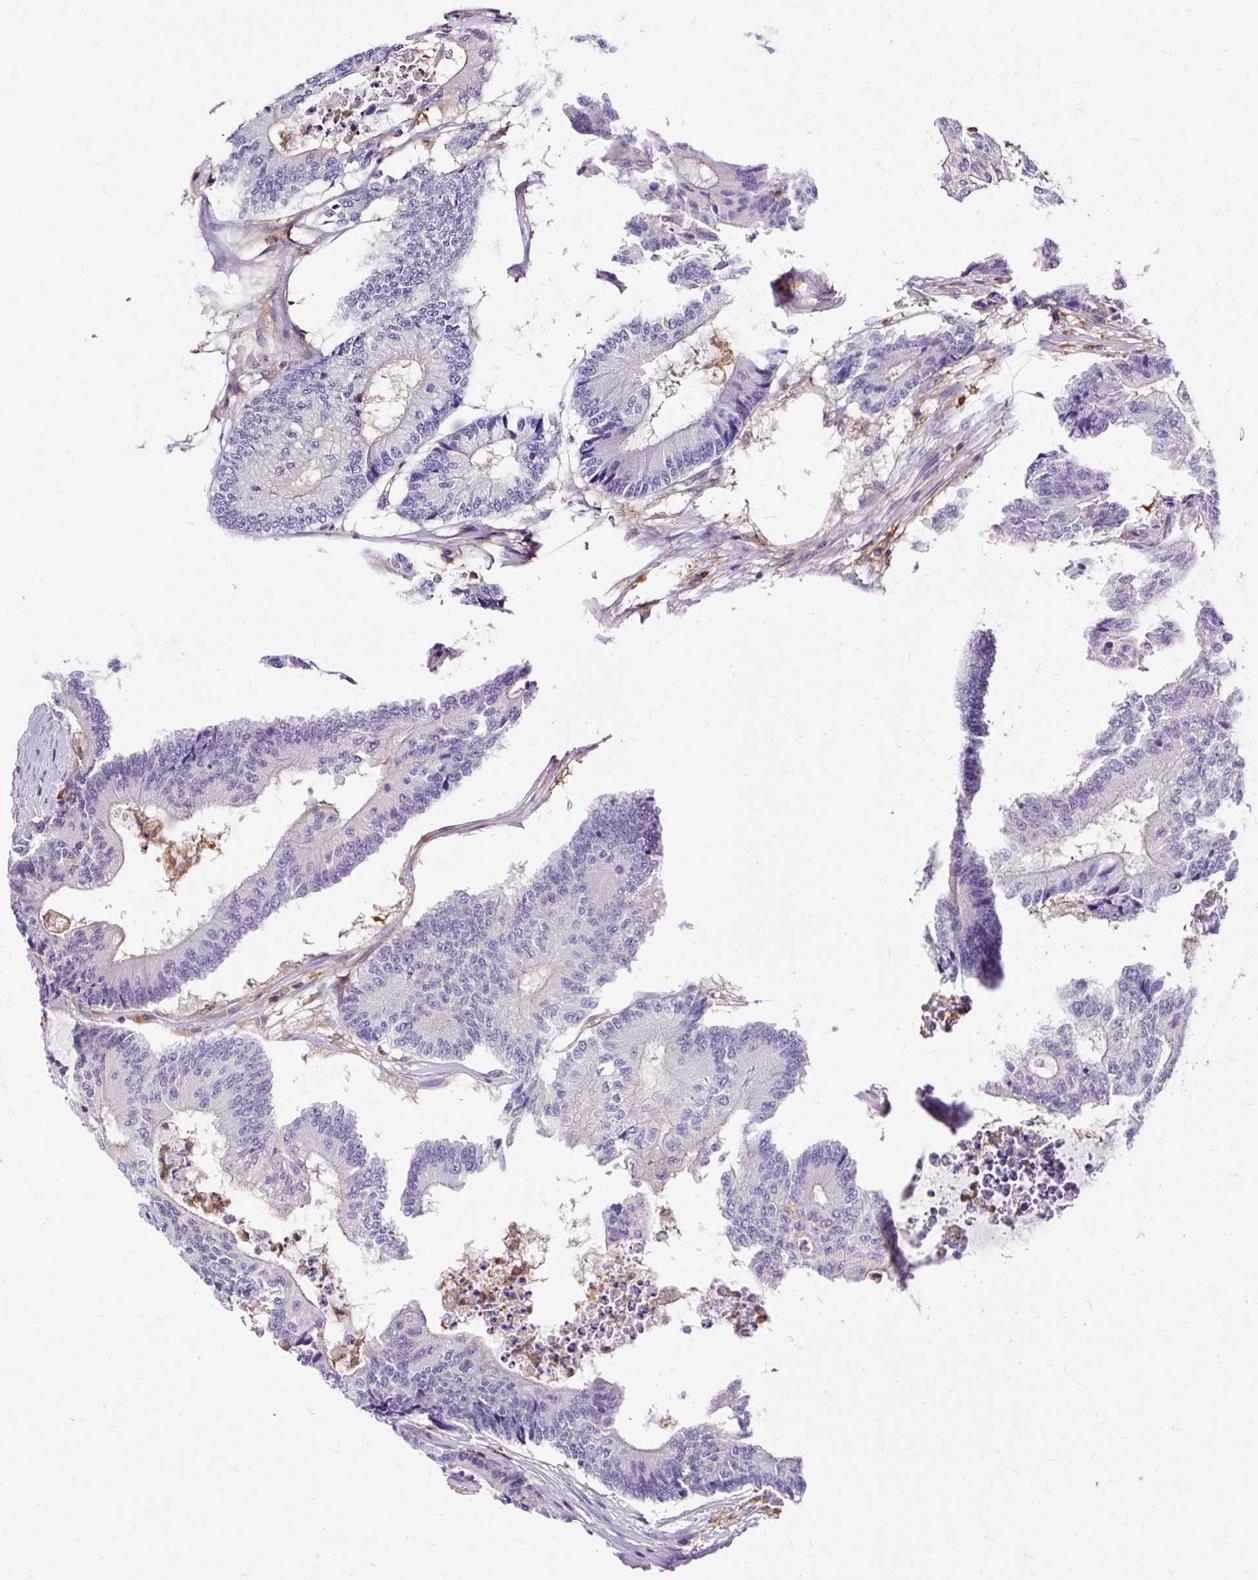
{"staining": {"intensity": "negative", "quantity": "none", "location": "none"}, "tissue": "colorectal cancer", "cell_type": "Tumor cells", "image_type": "cancer", "snomed": [{"axis": "morphology", "description": "Adenocarcinoma, NOS"}, {"axis": "topography", "description": "Colon"}], "caption": "Protein analysis of colorectal cancer shows no significant expression in tumor cells.", "gene": "TWF2", "patient": {"sex": "female", "age": 84}}